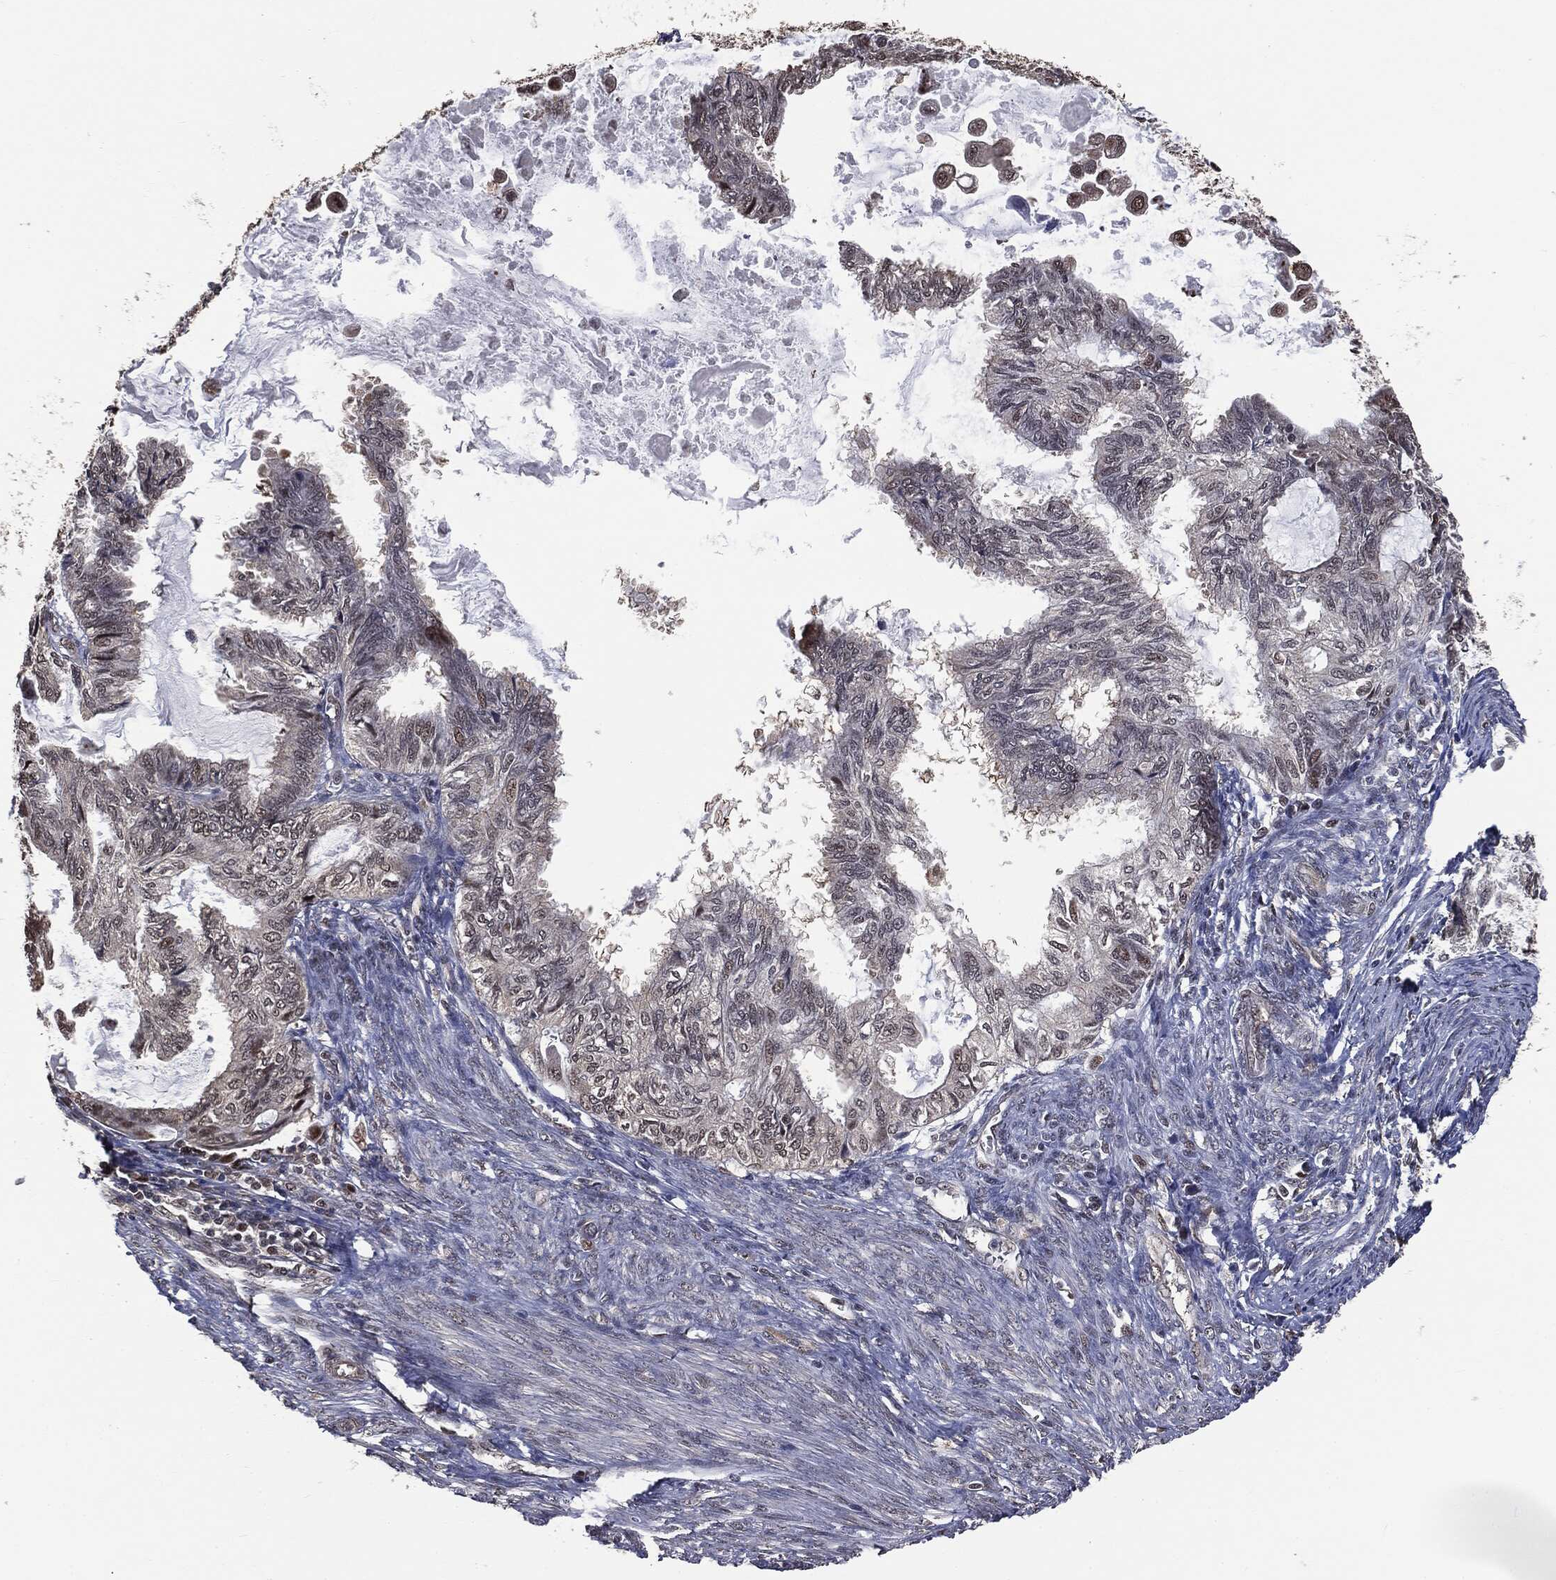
{"staining": {"intensity": "negative", "quantity": "none", "location": "none"}, "tissue": "endometrial cancer", "cell_type": "Tumor cells", "image_type": "cancer", "snomed": [{"axis": "morphology", "description": "Adenocarcinoma, NOS"}, {"axis": "topography", "description": "Endometrium"}], "caption": "DAB immunohistochemical staining of endometrial adenocarcinoma displays no significant expression in tumor cells.", "gene": "SHLD2", "patient": {"sex": "female", "age": 86}}